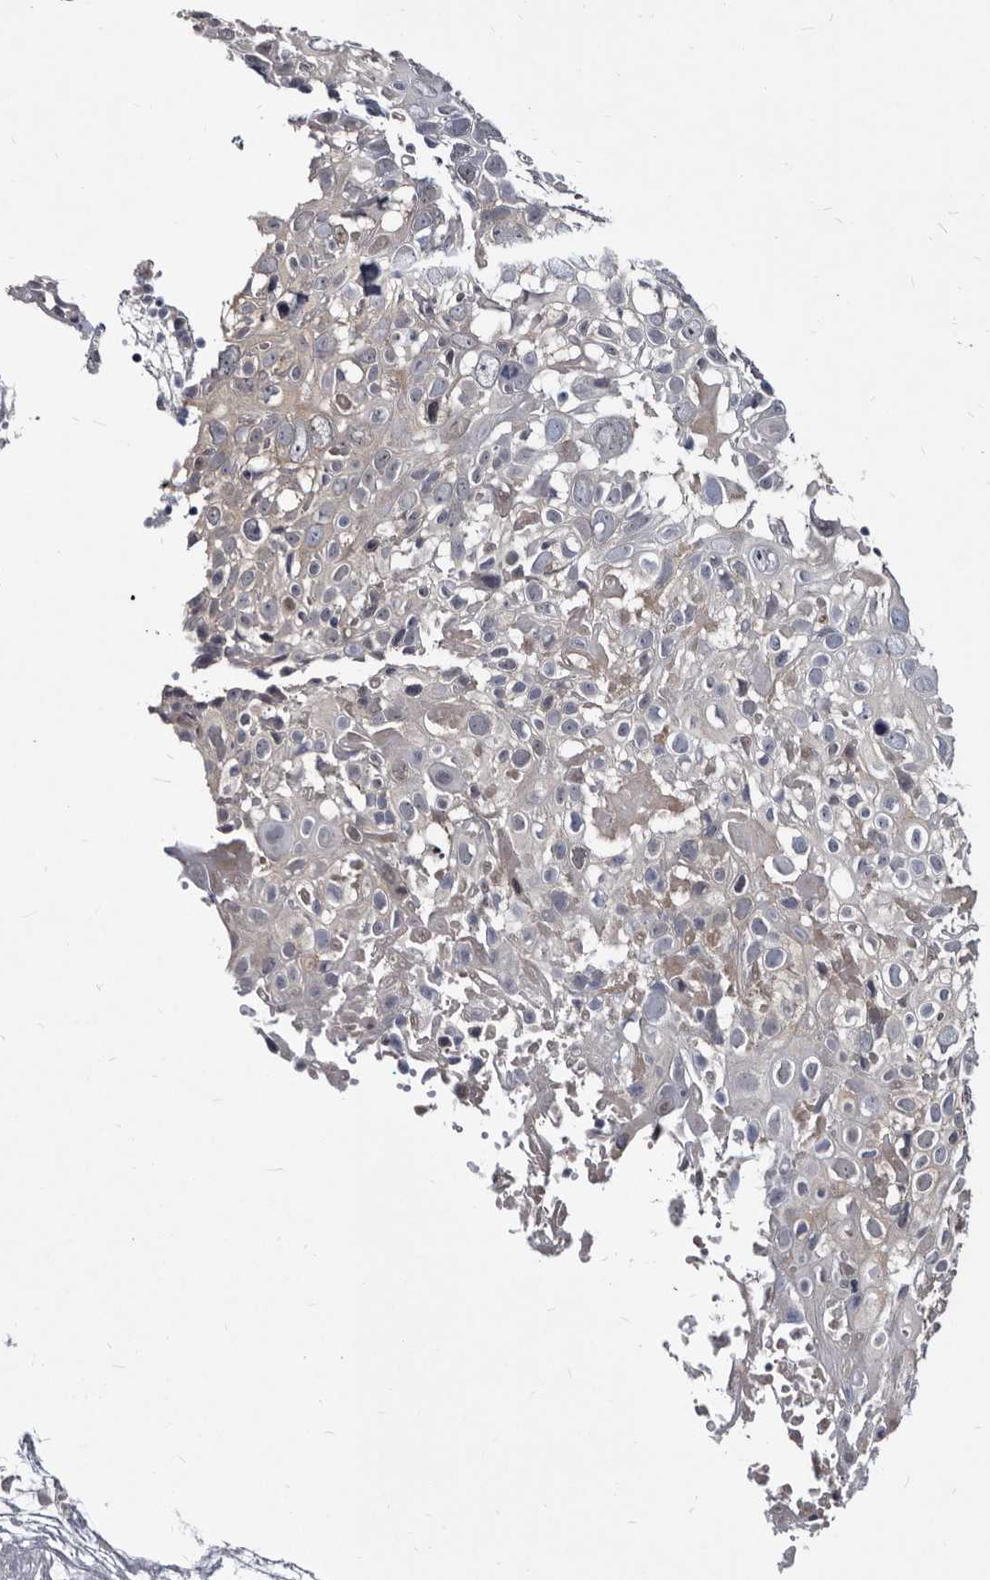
{"staining": {"intensity": "negative", "quantity": "none", "location": "none"}, "tissue": "cervical cancer", "cell_type": "Tumor cells", "image_type": "cancer", "snomed": [{"axis": "morphology", "description": "Squamous cell carcinoma, NOS"}, {"axis": "topography", "description": "Cervix"}], "caption": "This is an immunohistochemistry histopathology image of human squamous cell carcinoma (cervical). There is no positivity in tumor cells.", "gene": "ABCF2", "patient": {"sex": "female", "age": 74}}